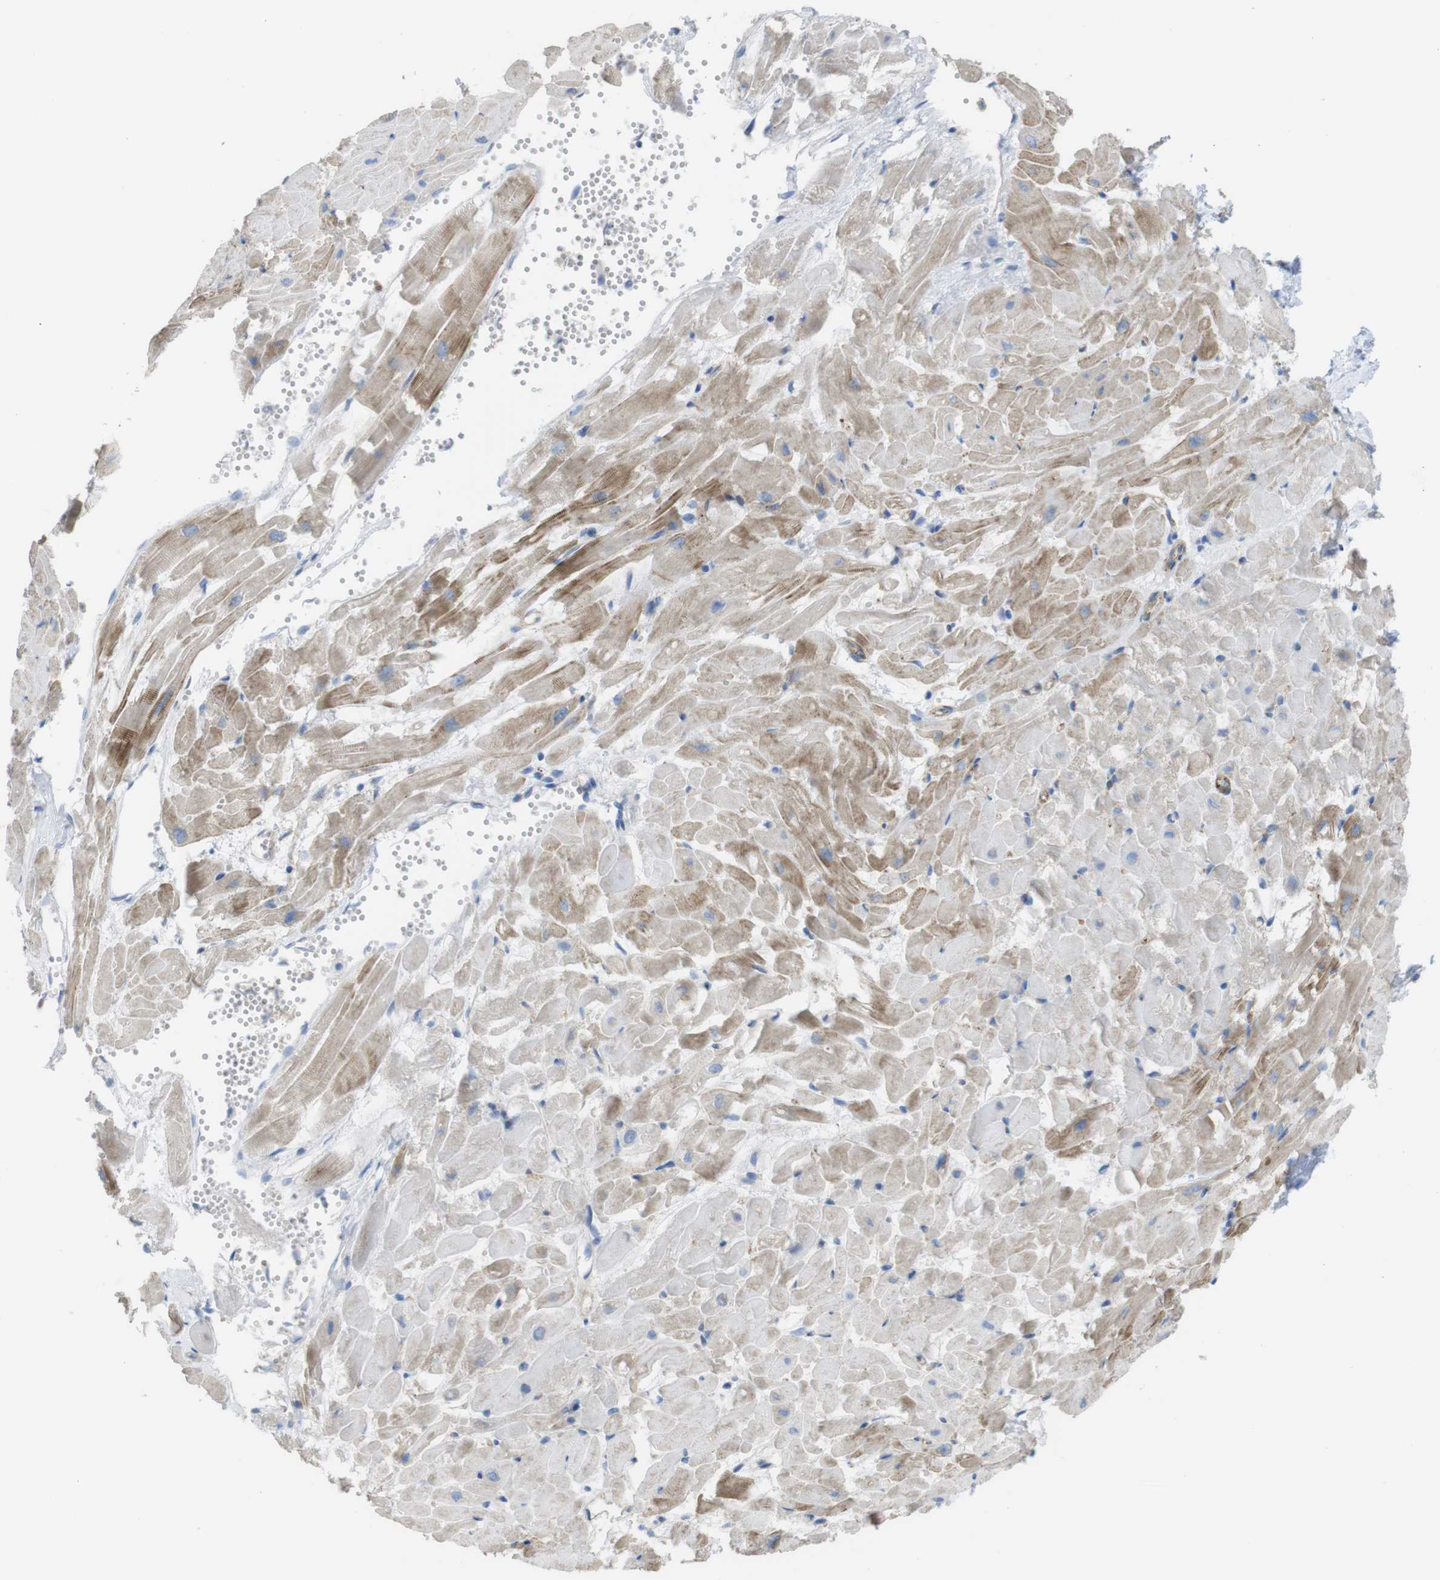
{"staining": {"intensity": "weak", "quantity": ">75%", "location": "cytoplasmic/membranous"}, "tissue": "heart muscle", "cell_type": "Cardiomyocytes", "image_type": "normal", "snomed": [{"axis": "morphology", "description": "Normal tissue, NOS"}, {"axis": "topography", "description": "Heart"}], "caption": "Heart muscle stained for a protein (brown) exhibits weak cytoplasmic/membranous positive expression in about >75% of cardiomyocytes.", "gene": "PREX2", "patient": {"sex": "female", "age": 19}}